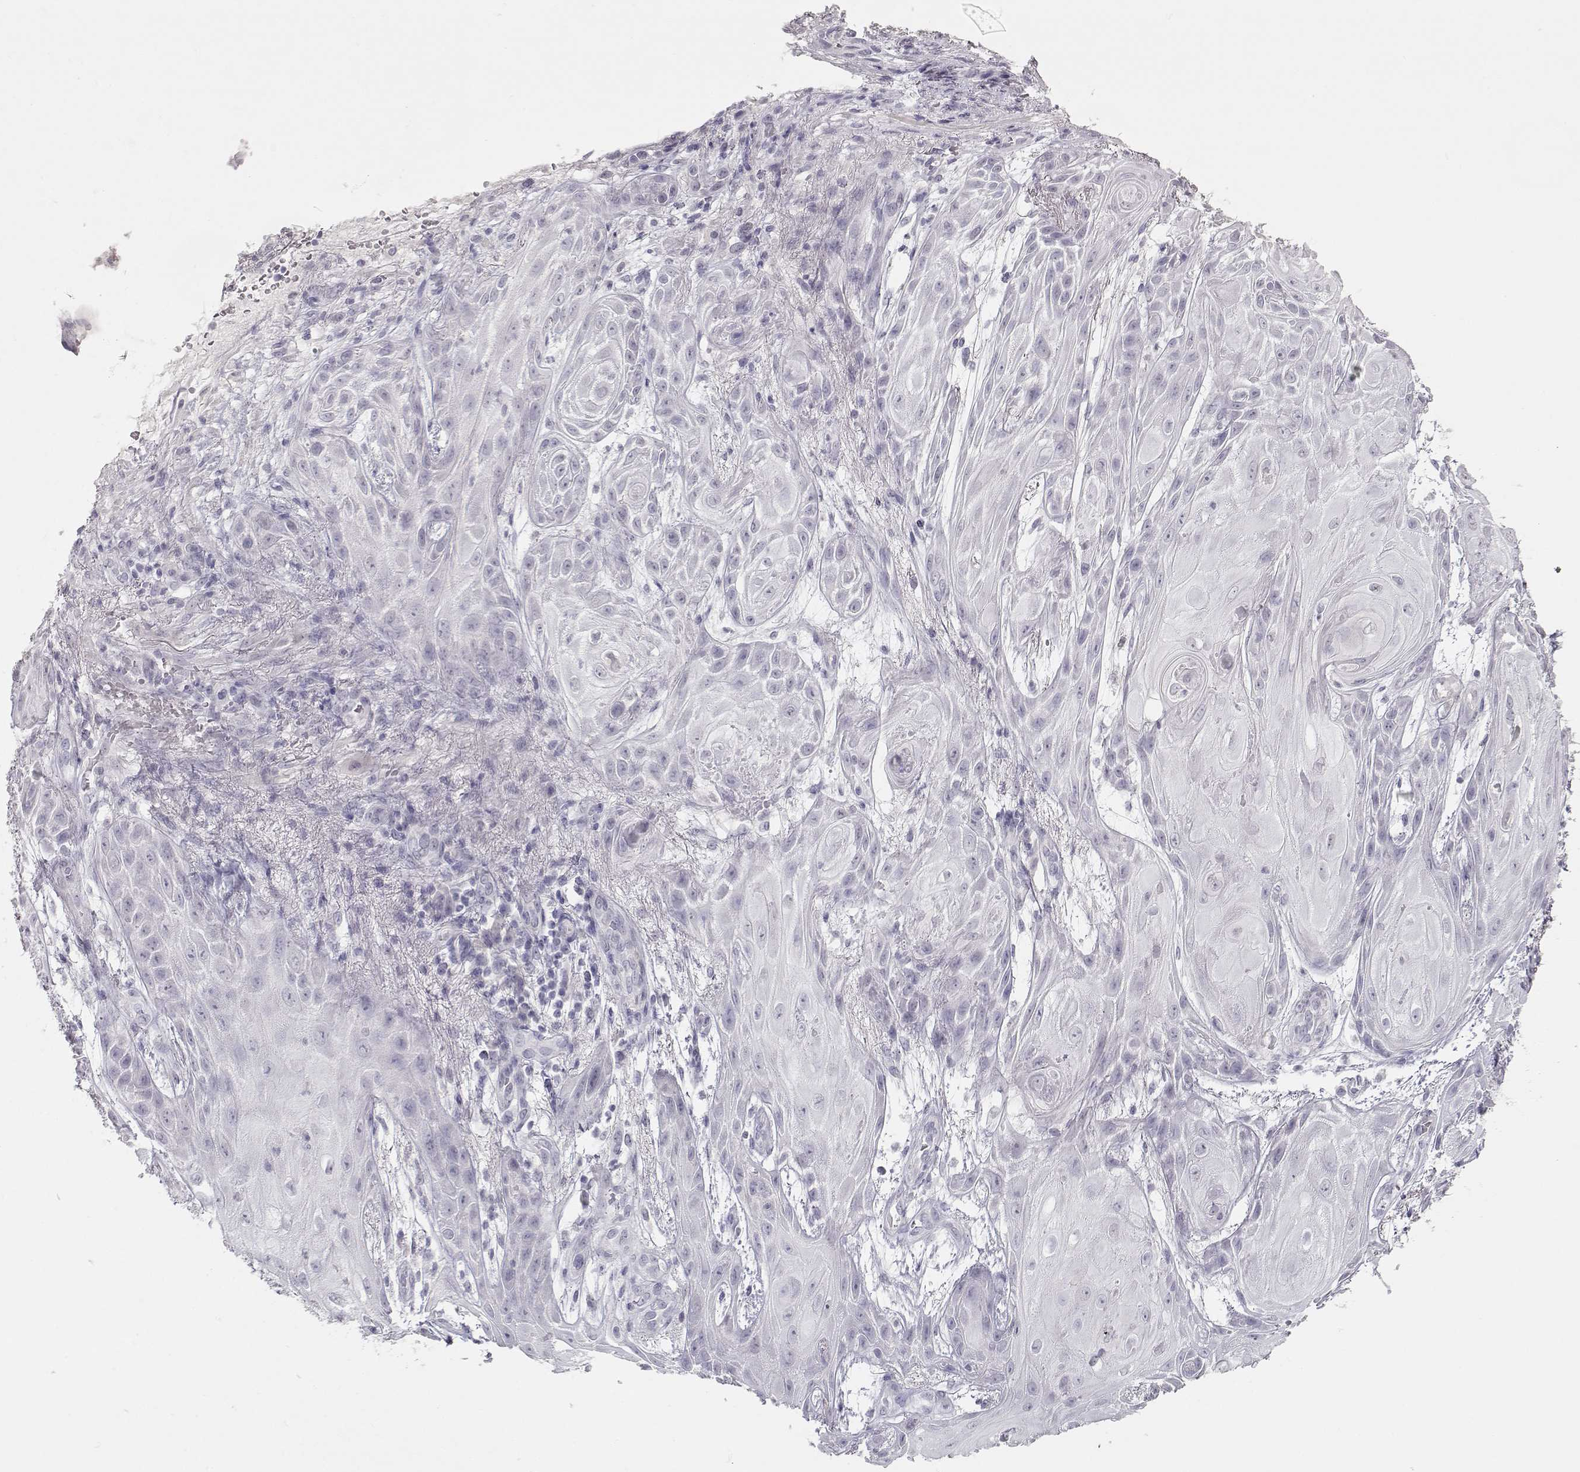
{"staining": {"intensity": "negative", "quantity": "none", "location": "none"}, "tissue": "skin cancer", "cell_type": "Tumor cells", "image_type": "cancer", "snomed": [{"axis": "morphology", "description": "Squamous cell carcinoma, NOS"}, {"axis": "topography", "description": "Skin"}], "caption": "This is an immunohistochemistry histopathology image of human skin squamous cell carcinoma. There is no expression in tumor cells.", "gene": "TKTL1", "patient": {"sex": "male", "age": 62}}